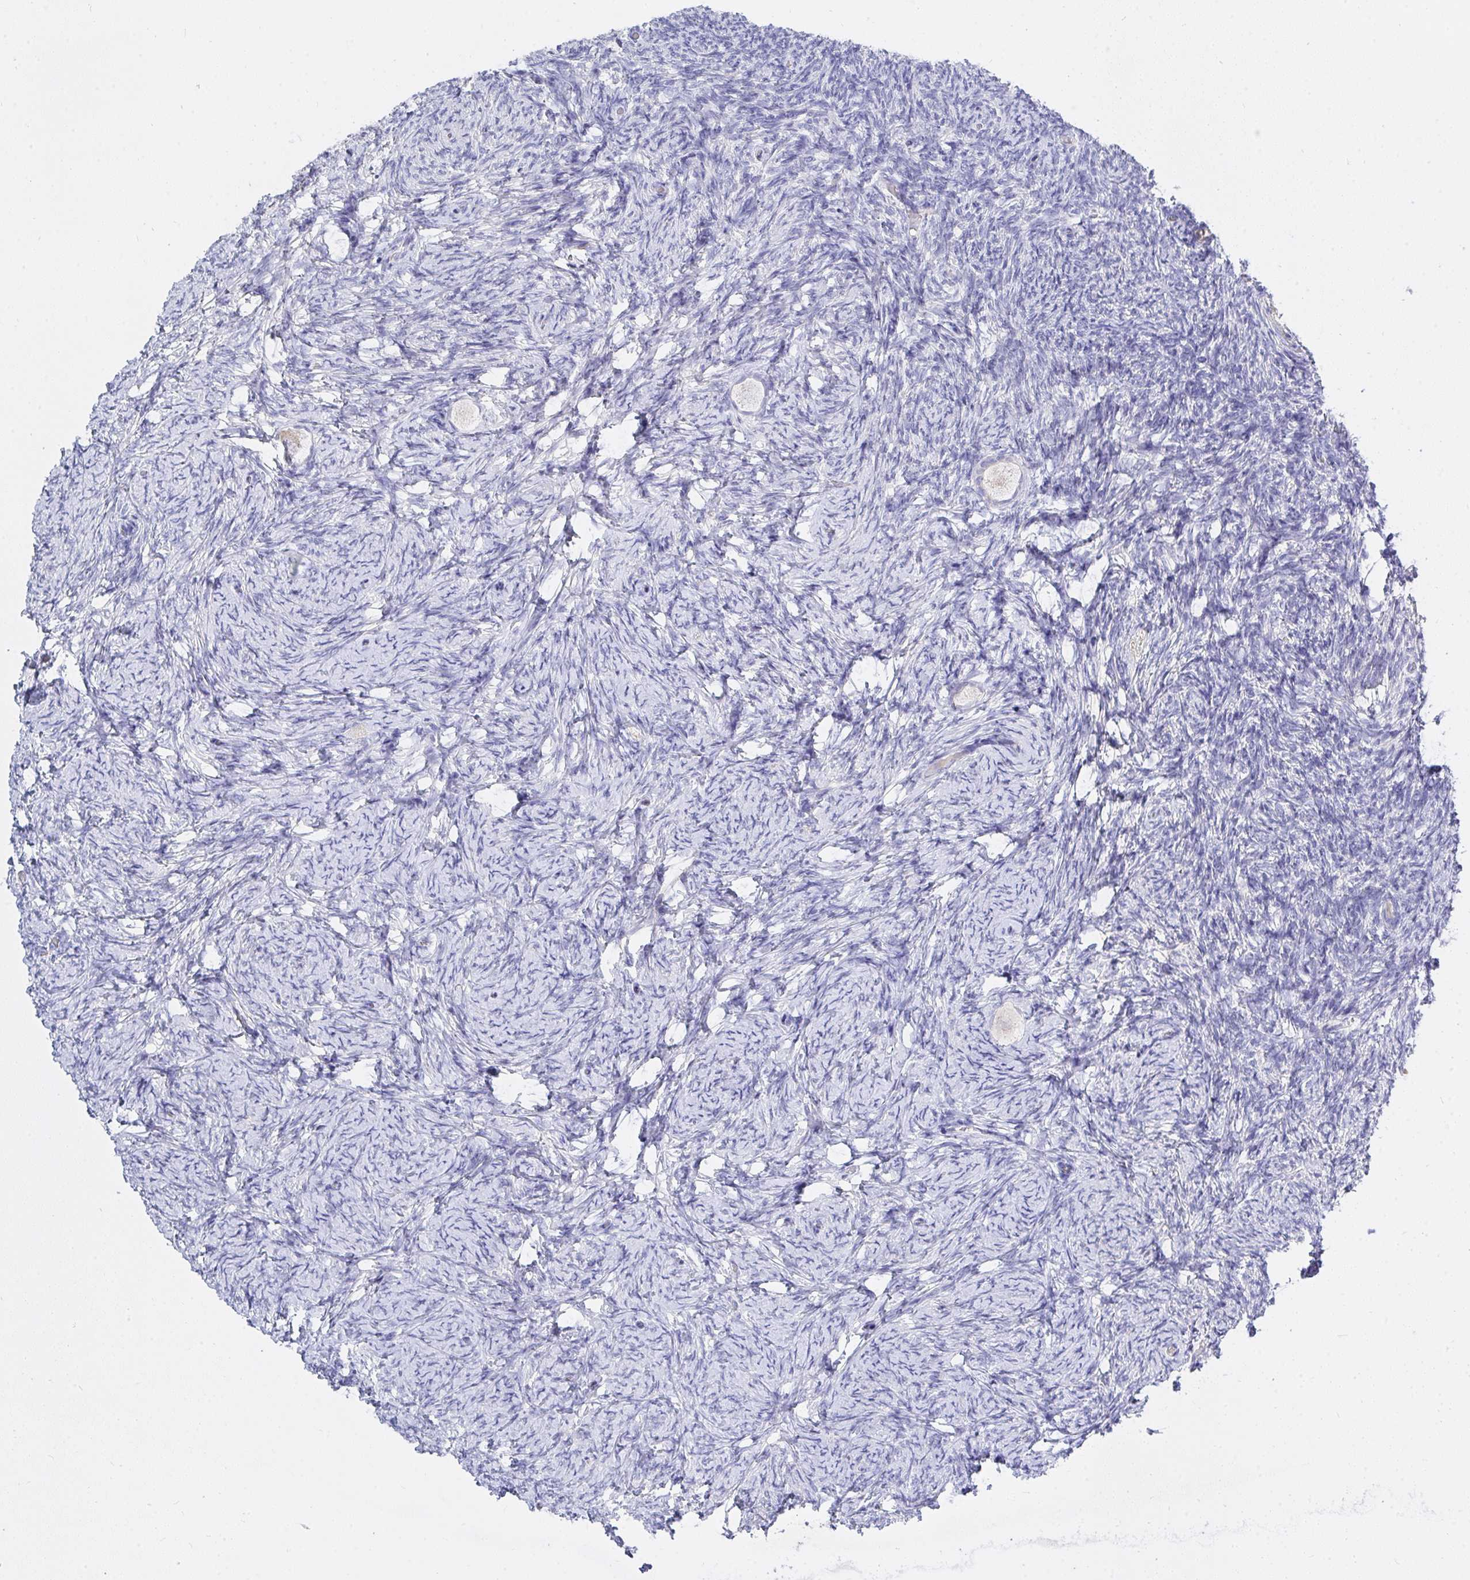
{"staining": {"intensity": "weak", "quantity": "25%-75%", "location": "cytoplasmic/membranous"}, "tissue": "ovary", "cell_type": "Follicle cells", "image_type": "normal", "snomed": [{"axis": "morphology", "description": "Normal tissue, NOS"}, {"axis": "topography", "description": "Ovary"}], "caption": "Ovary stained with a protein marker exhibits weak staining in follicle cells.", "gene": "ZNF561", "patient": {"sex": "female", "age": 34}}